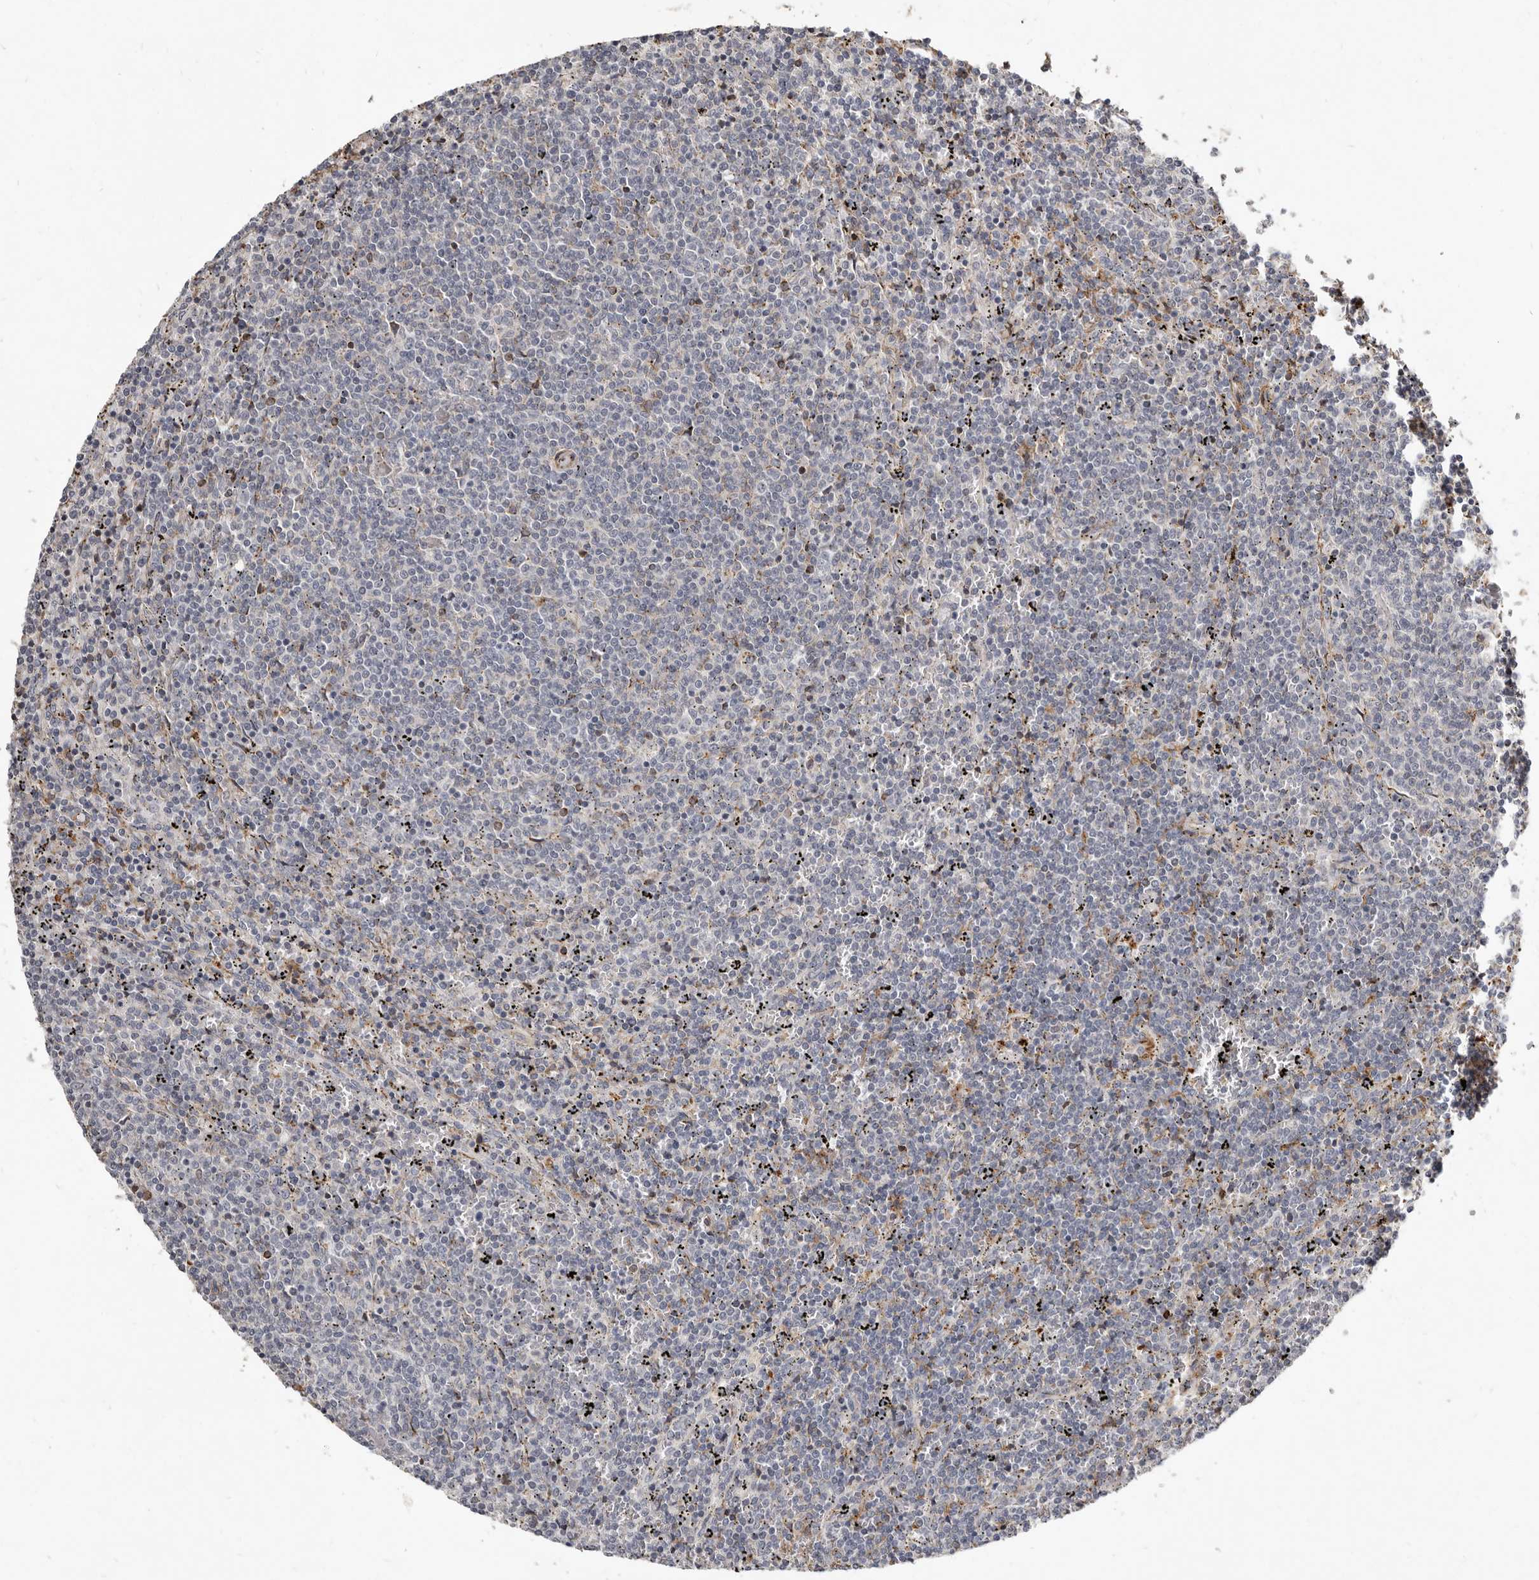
{"staining": {"intensity": "negative", "quantity": "none", "location": "none"}, "tissue": "lymphoma", "cell_type": "Tumor cells", "image_type": "cancer", "snomed": [{"axis": "morphology", "description": "Malignant lymphoma, non-Hodgkin's type, Low grade"}, {"axis": "topography", "description": "Spleen"}], "caption": "Immunohistochemistry histopathology image of human lymphoma stained for a protein (brown), which shows no positivity in tumor cells. (Brightfield microscopy of DAB IHC at high magnification).", "gene": "KIF26B", "patient": {"sex": "female", "age": 50}}